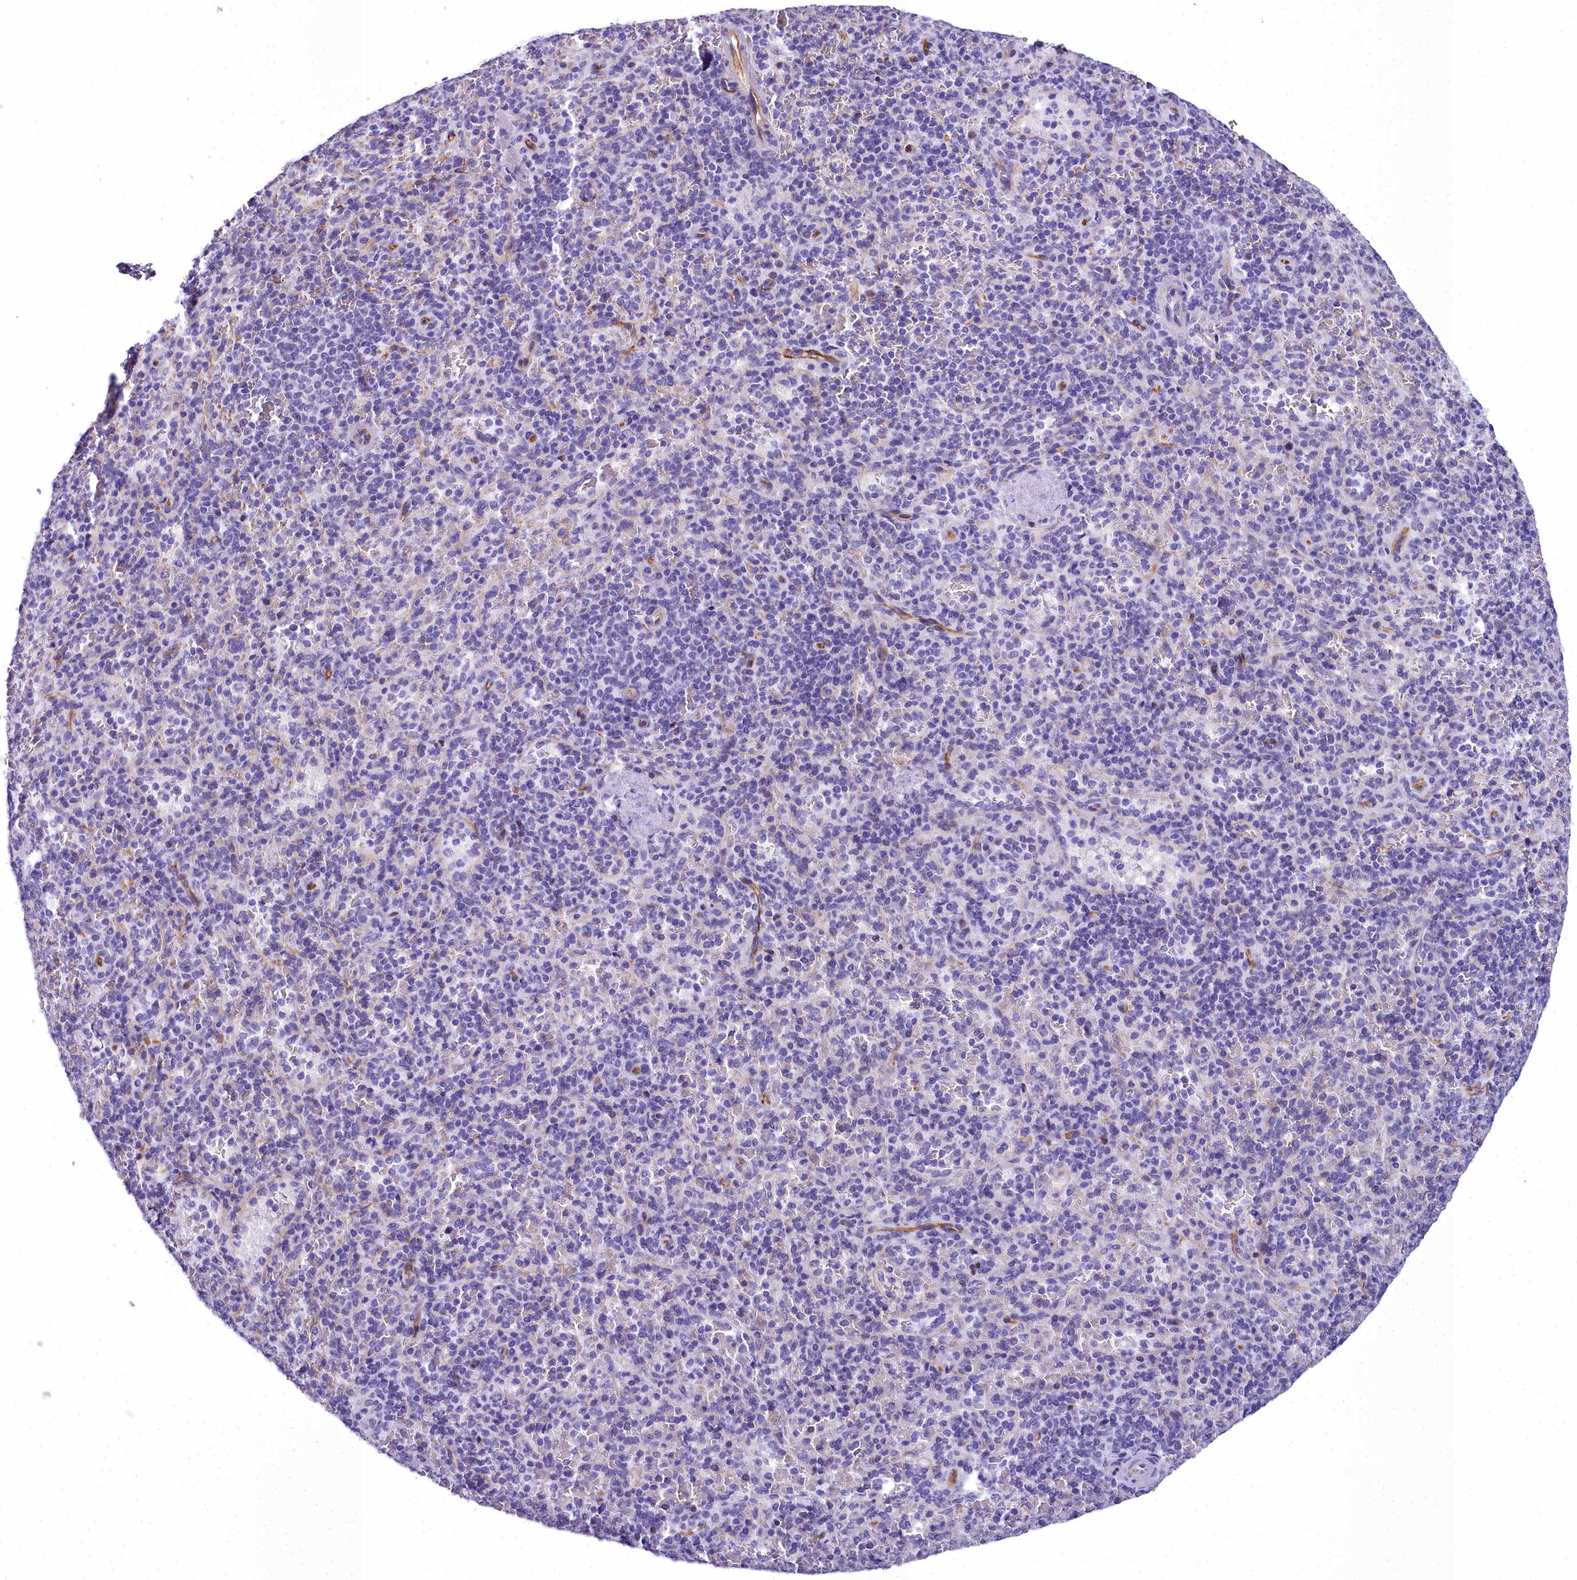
{"staining": {"intensity": "negative", "quantity": "none", "location": "none"}, "tissue": "spleen", "cell_type": "Cells in red pulp", "image_type": "normal", "snomed": [{"axis": "morphology", "description": "Normal tissue, NOS"}, {"axis": "topography", "description": "Spleen"}], "caption": "Immunohistochemistry image of normal spleen: spleen stained with DAB displays no significant protein staining in cells in red pulp.", "gene": "TIMM22", "patient": {"sex": "male", "age": 82}}